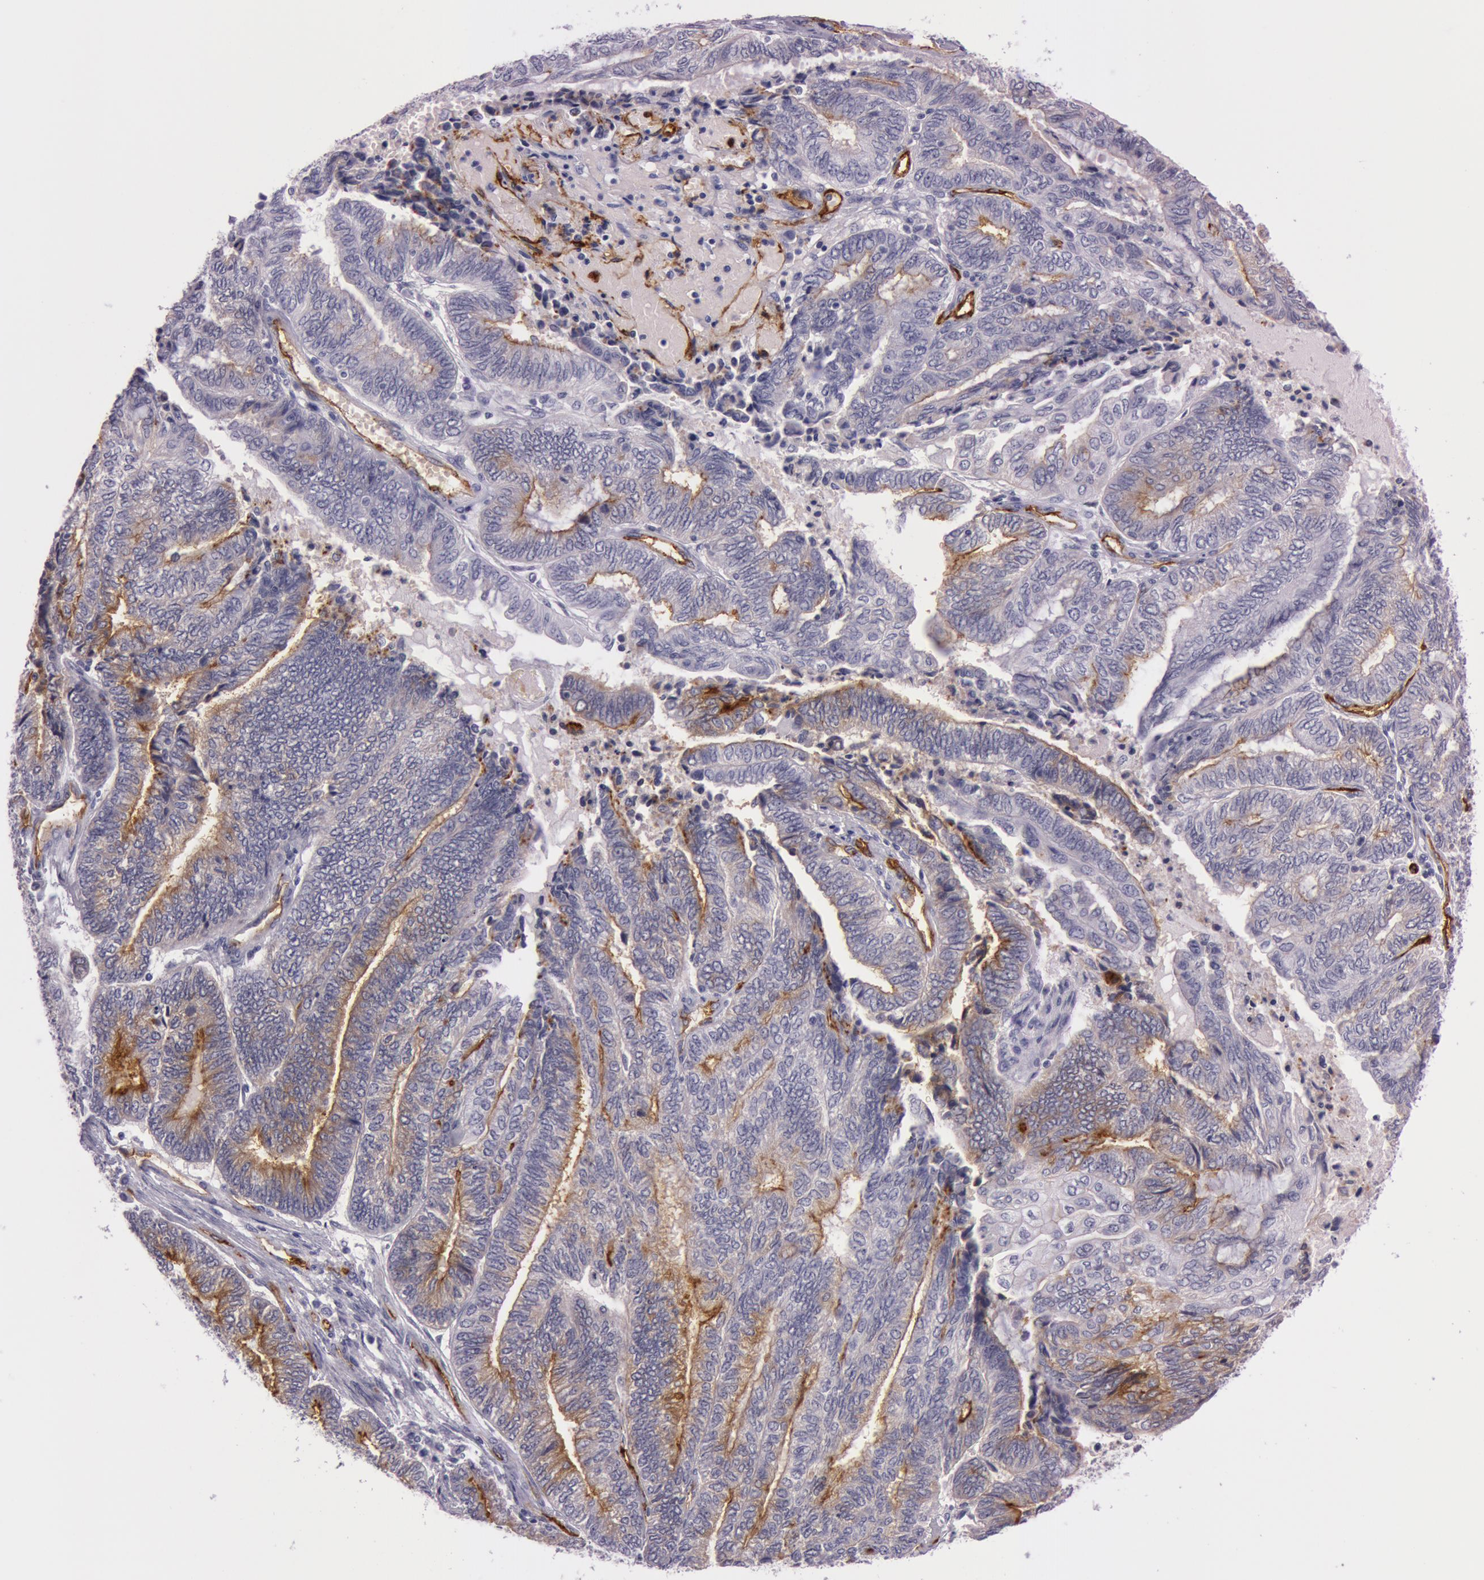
{"staining": {"intensity": "negative", "quantity": "none", "location": "none"}, "tissue": "endometrial cancer", "cell_type": "Tumor cells", "image_type": "cancer", "snomed": [{"axis": "morphology", "description": "Adenocarcinoma, NOS"}, {"axis": "topography", "description": "Uterus"}, {"axis": "topography", "description": "Endometrium"}], "caption": "The micrograph demonstrates no significant positivity in tumor cells of endometrial adenocarcinoma.", "gene": "FOLH1", "patient": {"sex": "female", "age": 70}}